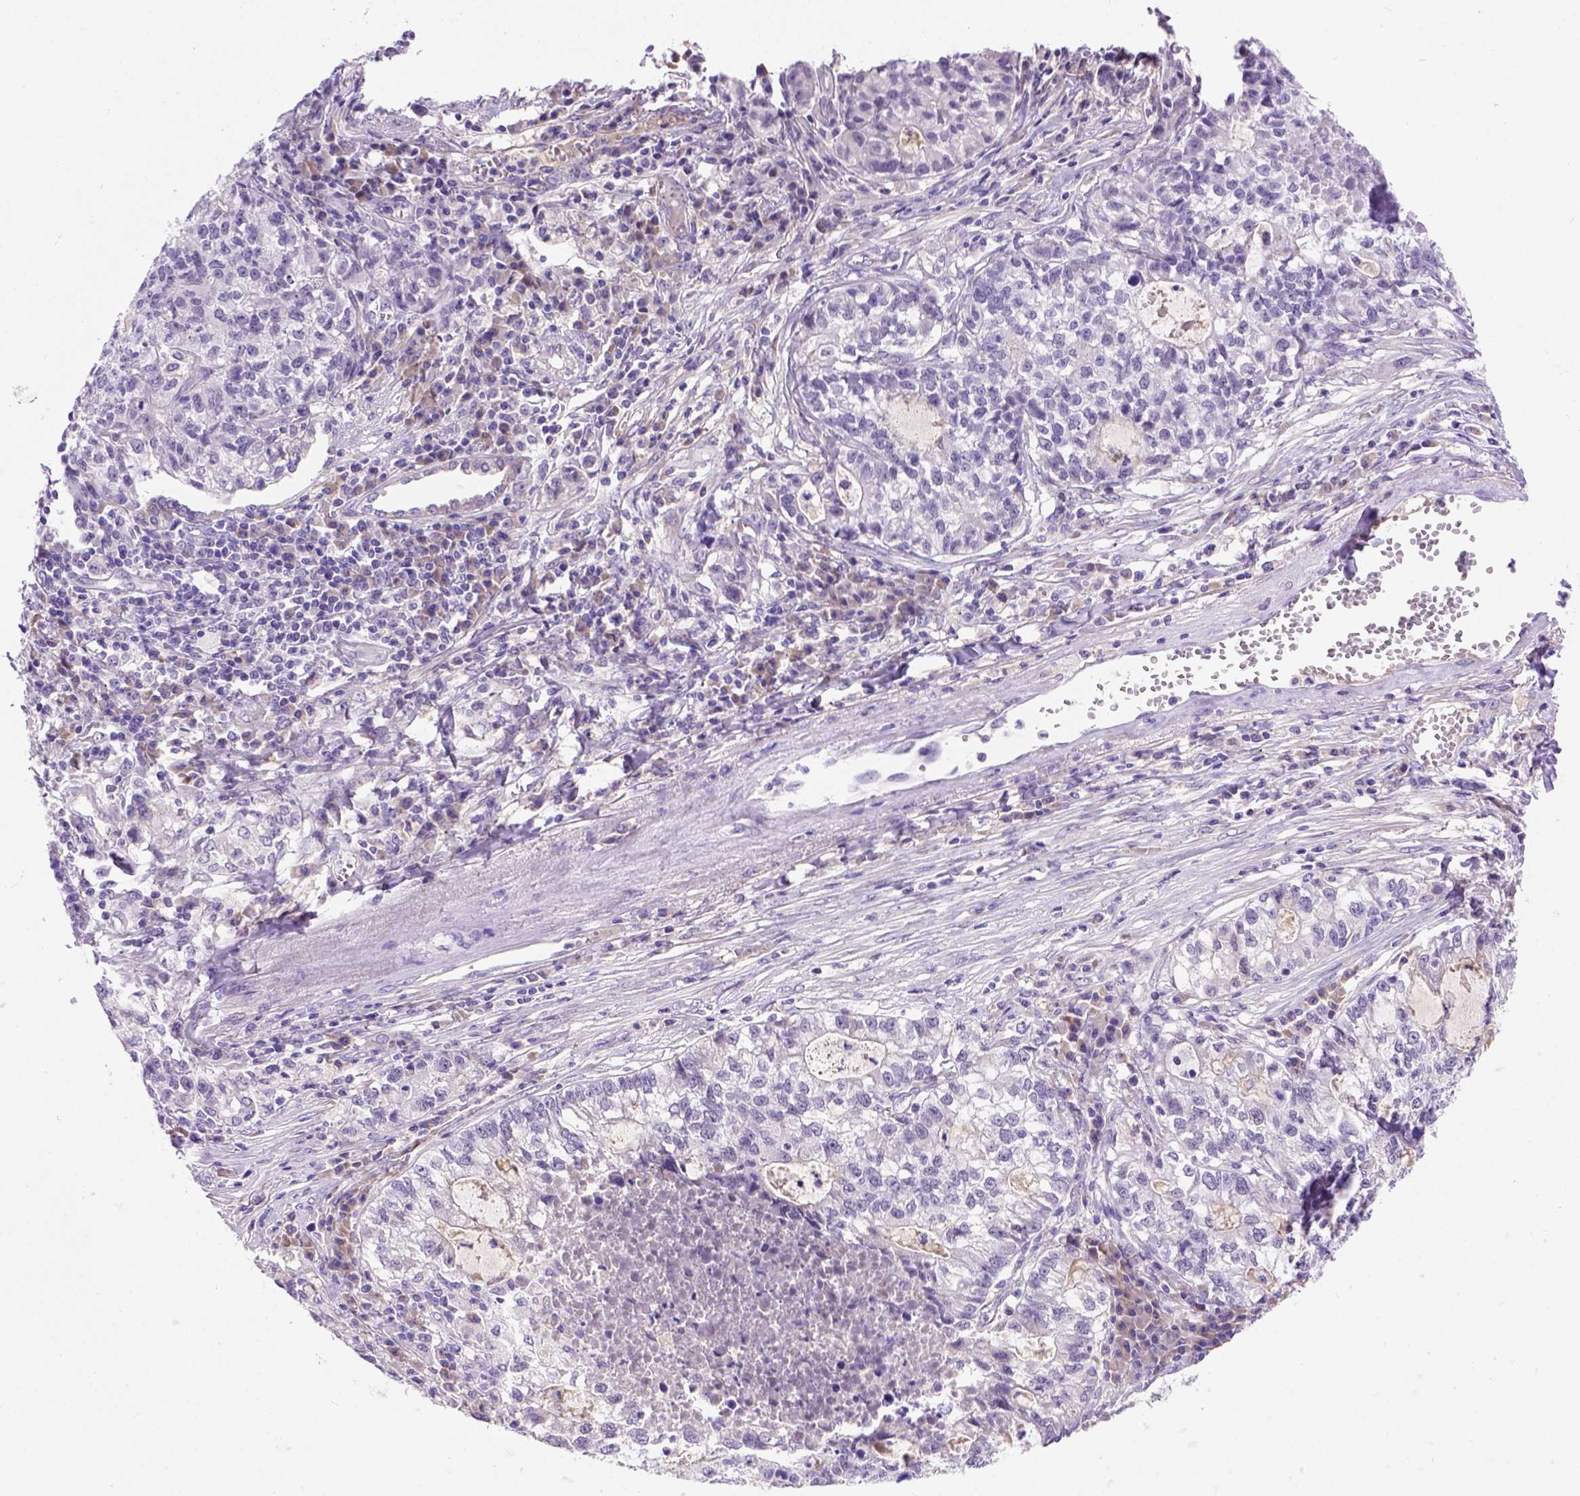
{"staining": {"intensity": "negative", "quantity": "none", "location": "none"}, "tissue": "lung cancer", "cell_type": "Tumor cells", "image_type": "cancer", "snomed": [{"axis": "morphology", "description": "Adenocarcinoma, NOS"}, {"axis": "topography", "description": "Lung"}], "caption": "The histopathology image reveals no staining of tumor cells in lung cancer (adenocarcinoma).", "gene": "FAM81B", "patient": {"sex": "male", "age": 57}}